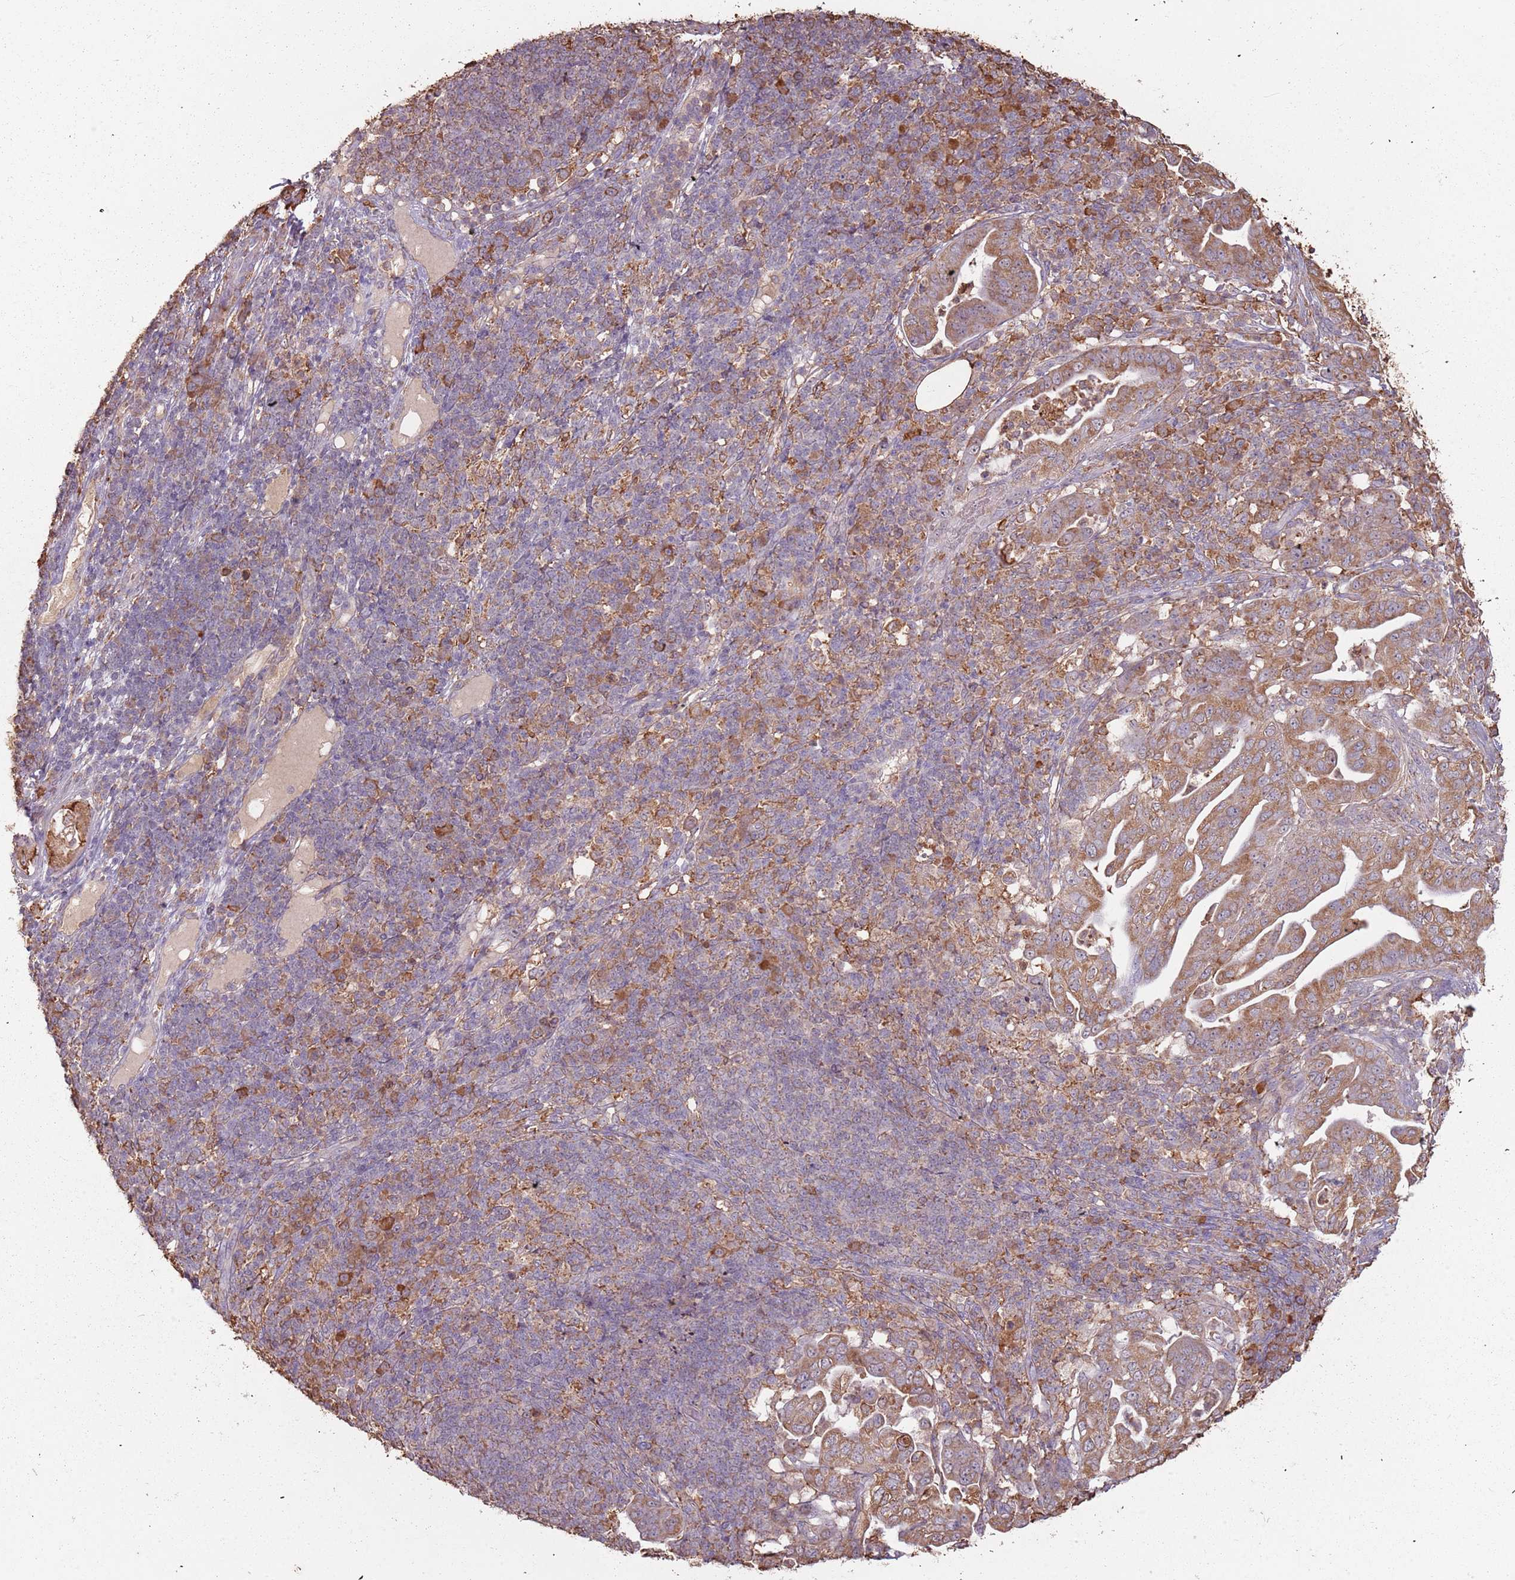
{"staining": {"intensity": "moderate", "quantity": ">75%", "location": "cytoplasmic/membranous"}, "tissue": "pancreatic cancer", "cell_type": "Tumor cells", "image_type": "cancer", "snomed": [{"axis": "morphology", "description": "Normal tissue, NOS"}, {"axis": "morphology", "description": "Adenocarcinoma, NOS"}, {"axis": "topography", "description": "Lymph node"}, {"axis": "topography", "description": "Pancreas"}], "caption": "Human pancreatic cancer (adenocarcinoma) stained with a protein marker displays moderate staining in tumor cells.", "gene": "ATOSB", "patient": {"sex": "female", "age": 67}}